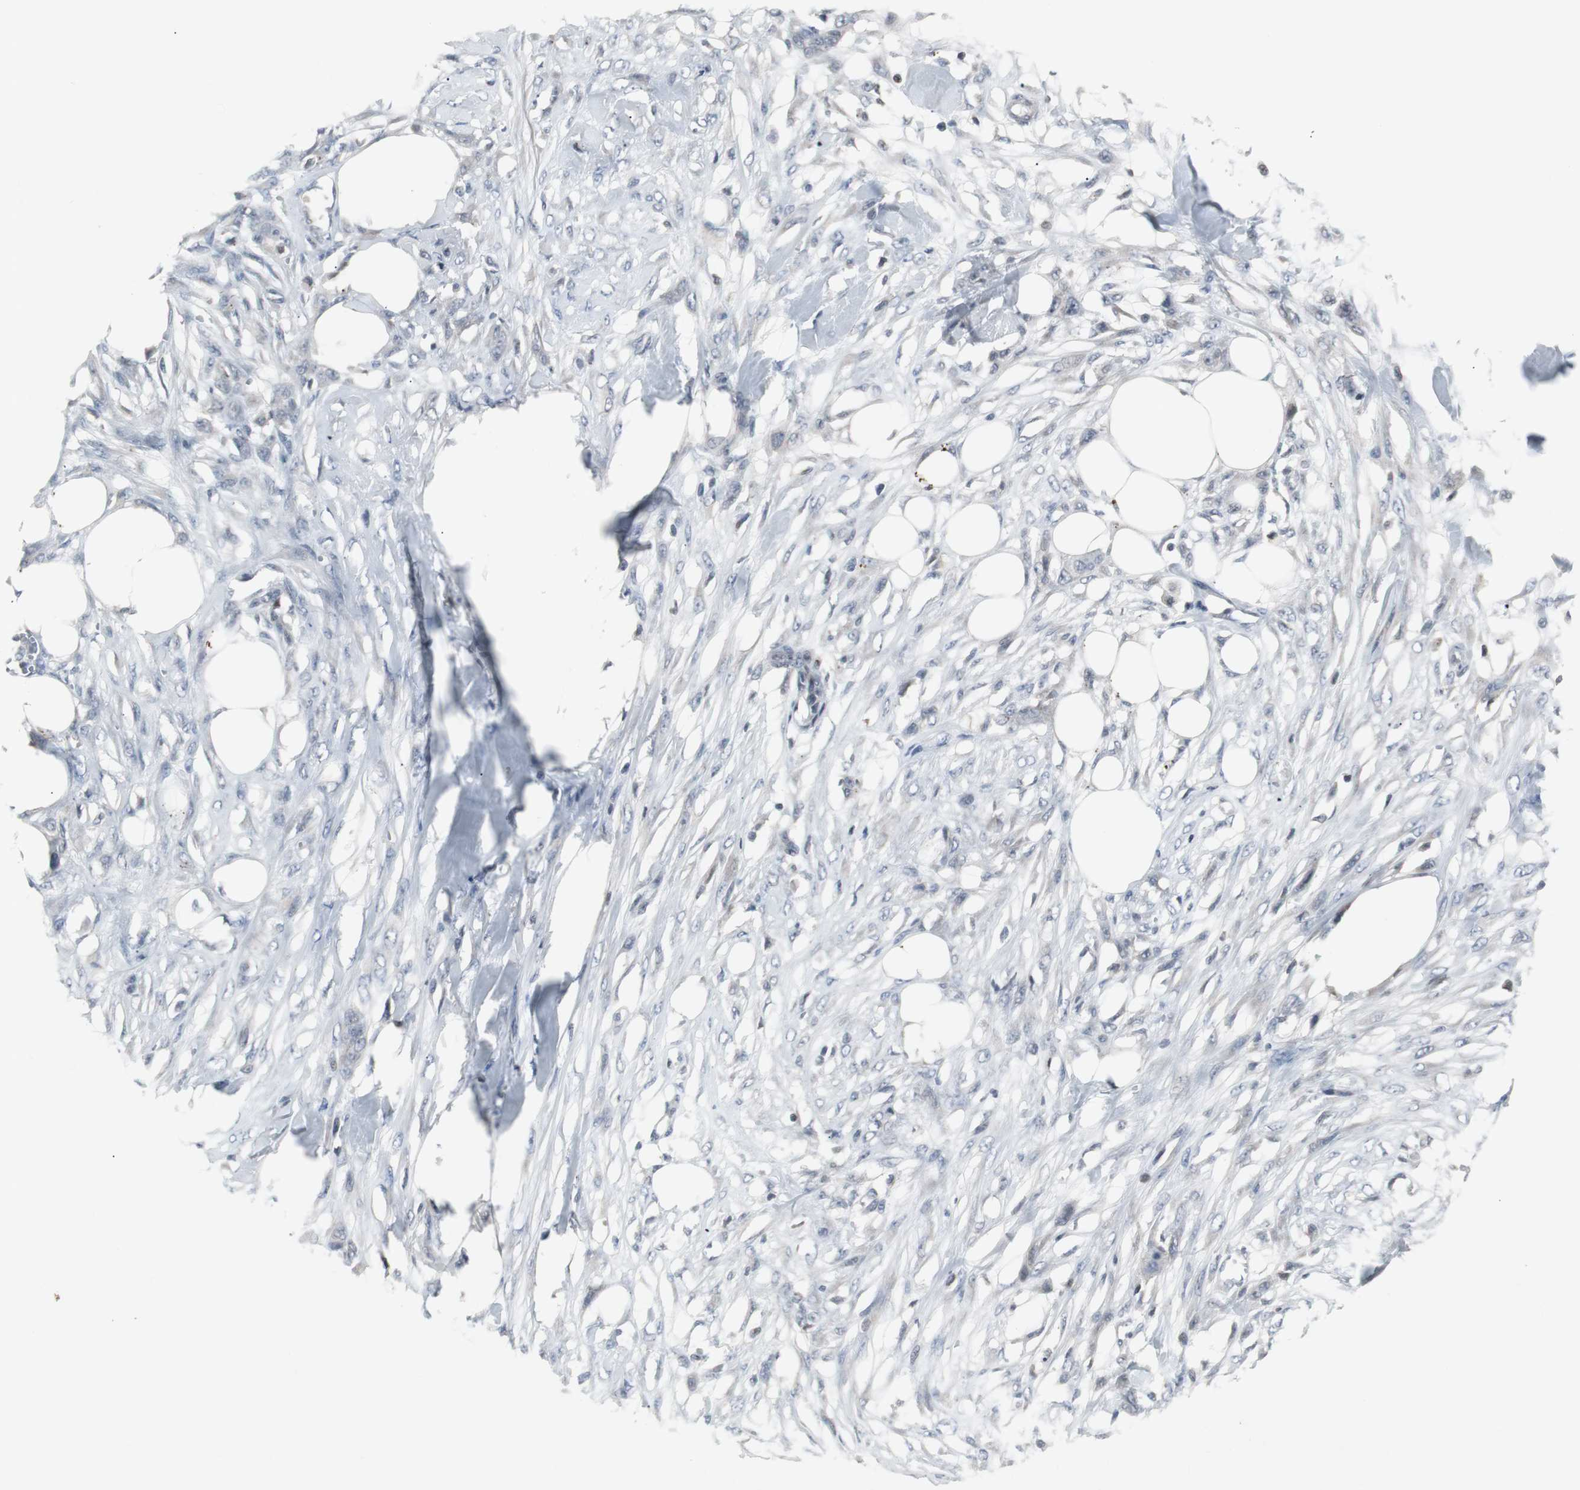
{"staining": {"intensity": "negative", "quantity": "none", "location": "none"}, "tissue": "skin cancer", "cell_type": "Tumor cells", "image_type": "cancer", "snomed": [{"axis": "morphology", "description": "Normal tissue, NOS"}, {"axis": "morphology", "description": "Squamous cell carcinoma, NOS"}, {"axis": "topography", "description": "Skin"}], "caption": "Tumor cells are negative for brown protein staining in skin squamous cell carcinoma. (DAB (3,3'-diaminobenzidine) IHC visualized using brightfield microscopy, high magnification).", "gene": "ZNF396", "patient": {"sex": "female", "age": 59}}